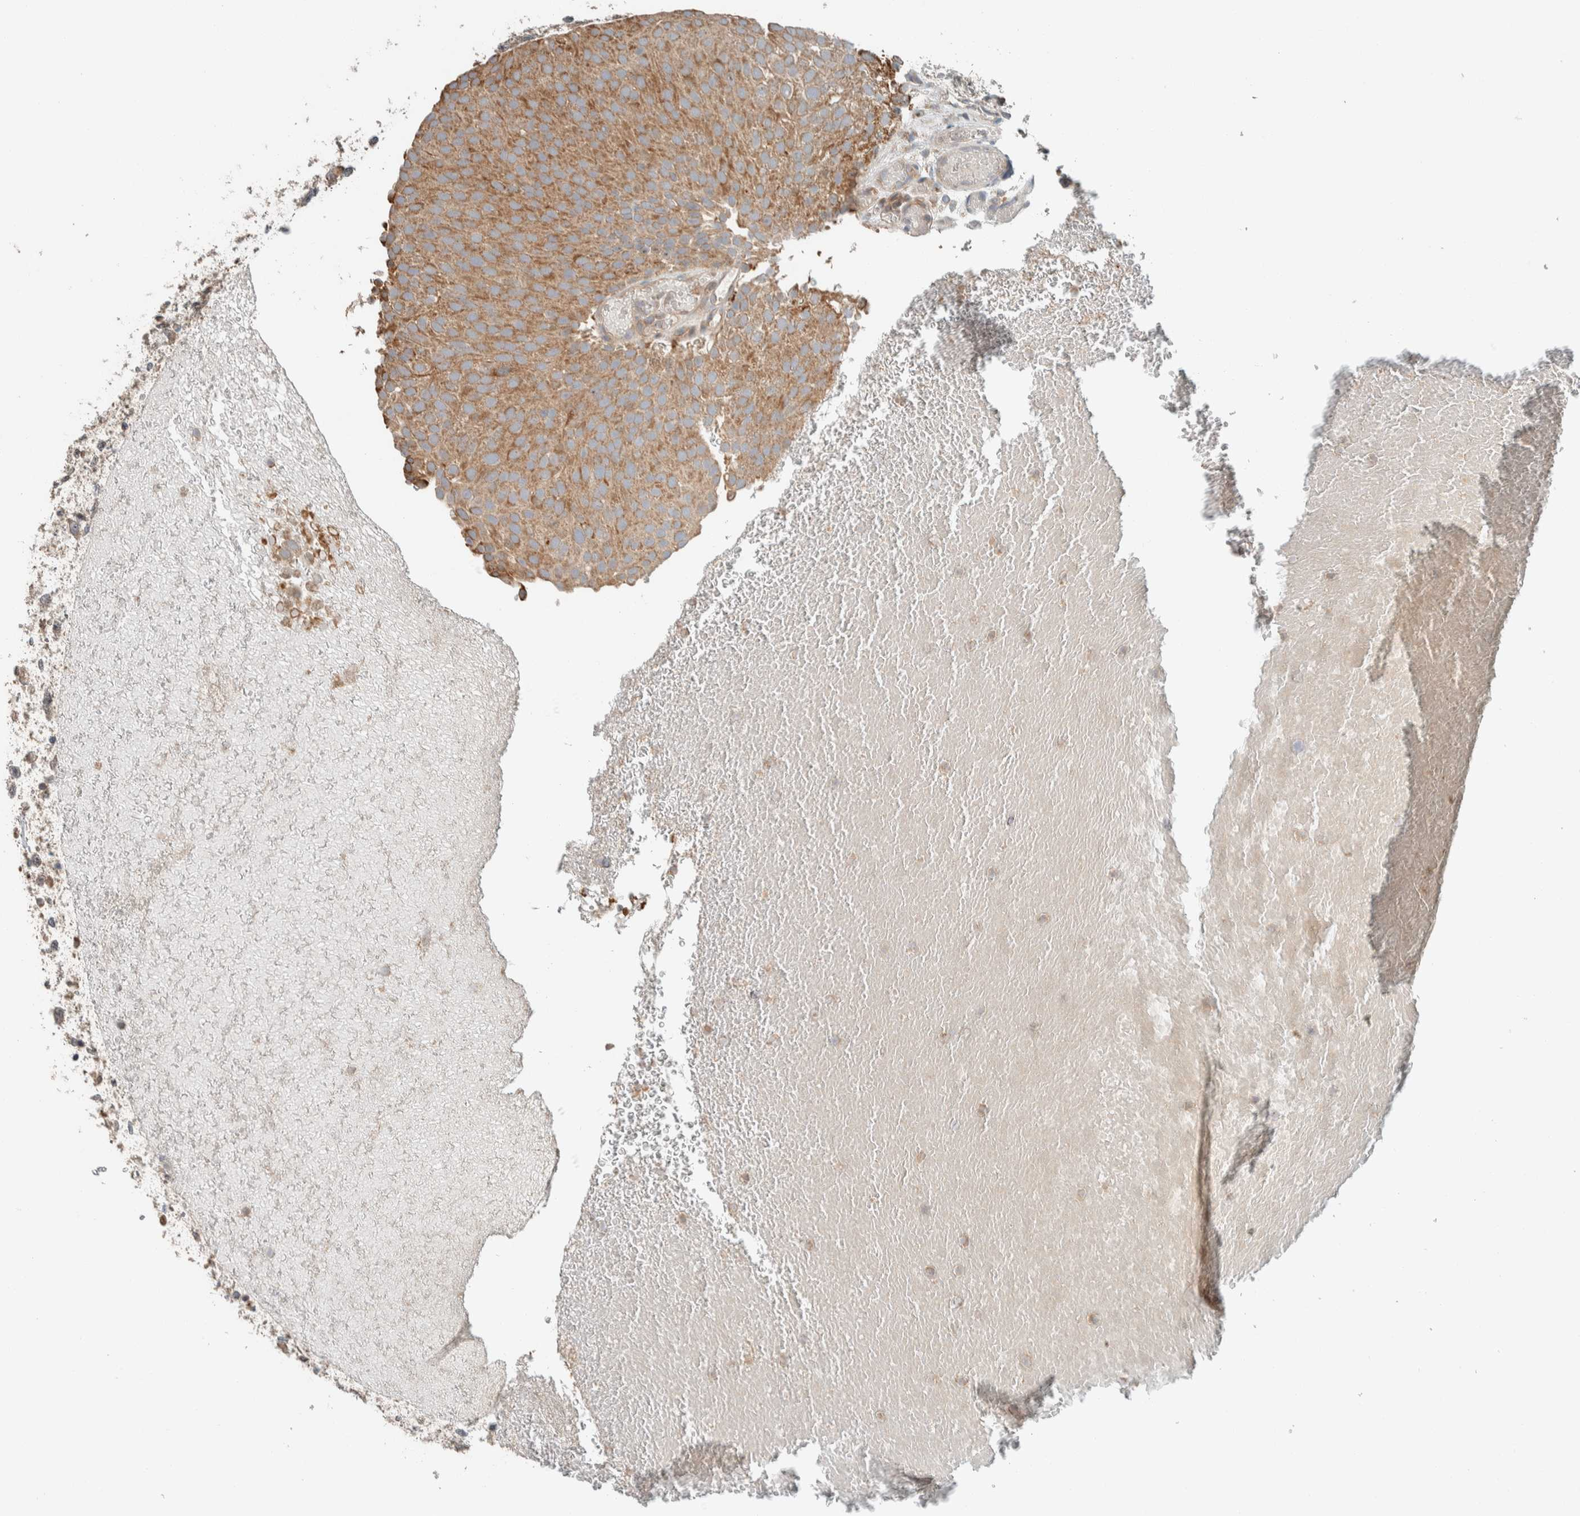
{"staining": {"intensity": "moderate", "quantity": ">75%", "location": "cytoplasmic/membranous"}, "tissue": "urothelial cancer", "cell_type": "Tumor cells", "image_type": "cancer", "snomed": [{"axis": "morphology", "description": "Urothelial carcinoma, Low grade"}, {"axis": "topography", "description": "Urinary bladder"}], "caption": "Immunohistochemical staining of human low-grade urothelial carcinoma displays moderate cytoplasmic/membranous protein positivity in about >75% of tumor cells.", "gene": "NBR1", "patient": {"sex": "male", "age": 78}}